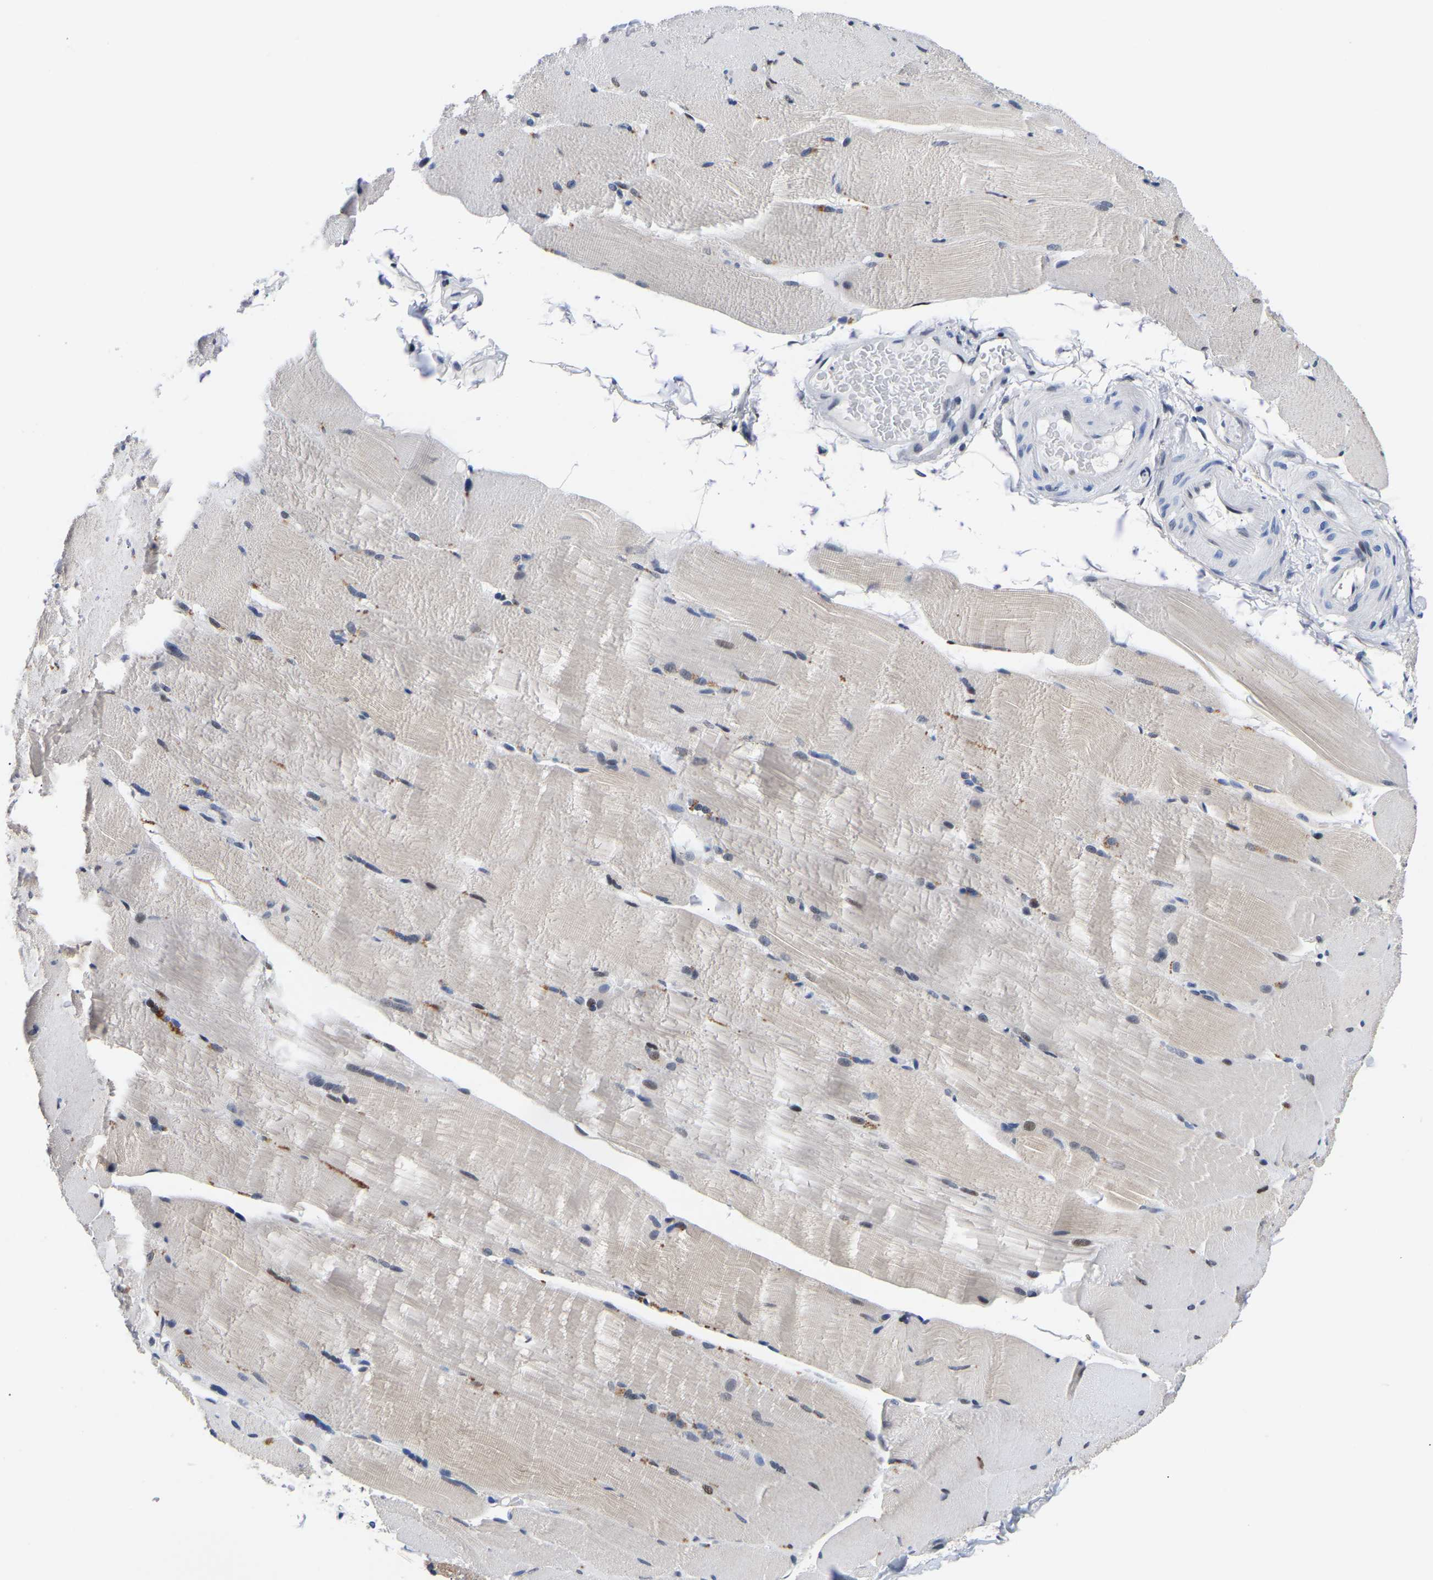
{"staining": {"intensity": "moderate", "quantity": "<25%", "location": "cytoplasmic/membranous"}, "tissue": "skeletal muscle", "cell_type": "Myocytes", "image_type": "normal", "snomed": [{"axis": "morphology", "description": "Normal tissue, NOS"}, {"axis": "topography", "description": "Skin"}, {"axis": "topography", "description": "Skeletal muscle"}], "caption": "A high-resolution image shows immunohistochemistry (IHC) staining of unremarkable skeletal muscle, which displays moderate cytoplasmic/membranous staining in about <25% of myocytes.", "gene": "PTRHD1", "patient": {"sex": "male", "age": 83}}